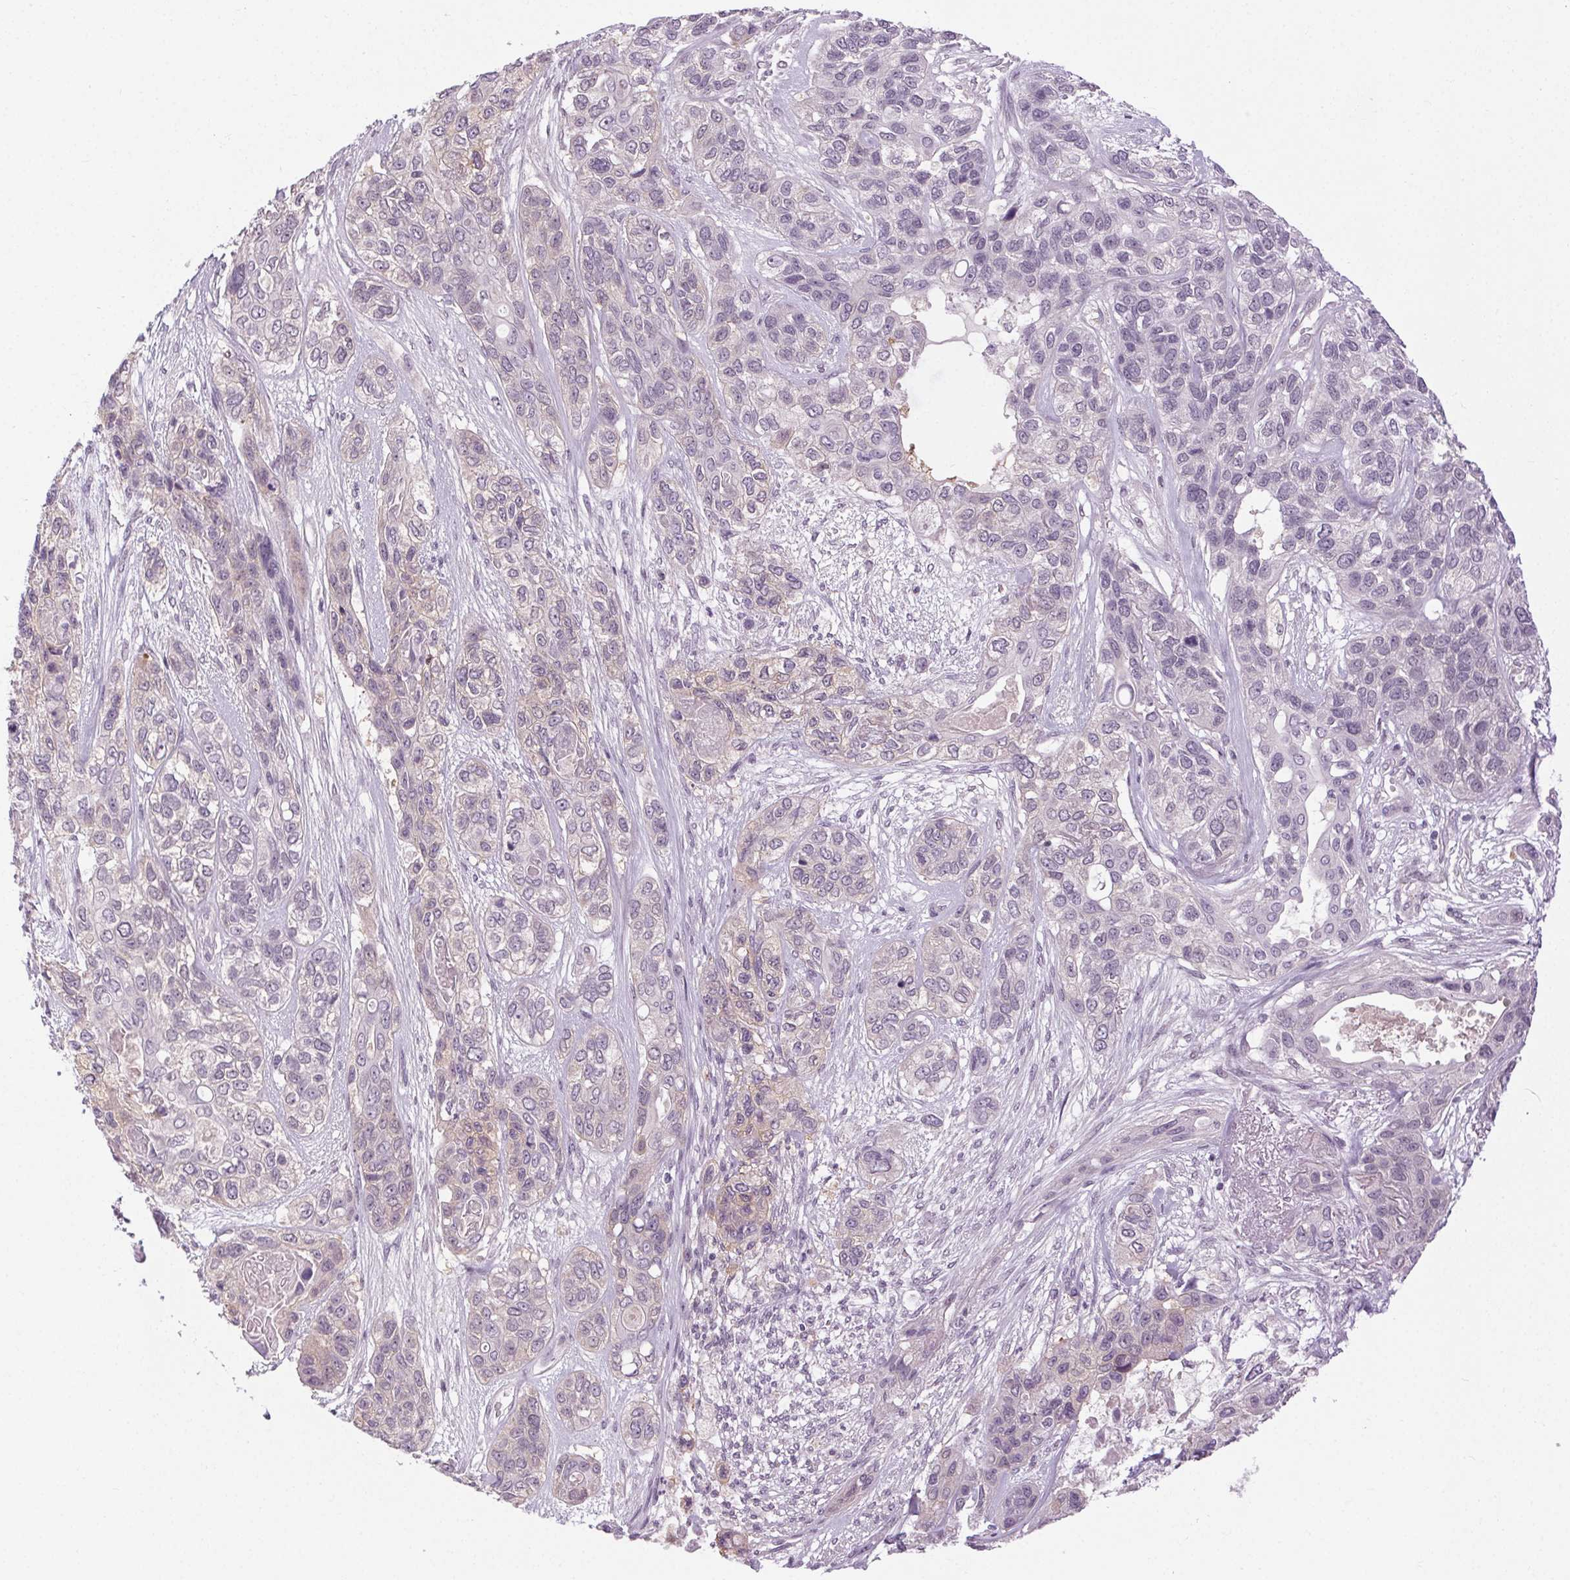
{"staining": {"intensity": "weak", "quantity": "<25%", "location": "cytoplasmic/membranous"}, "tissue": "lung cancer", "cell_type": "Tumor cells", "image_type": "cancer", "snomed": [{"axis": "morphology", "description": "Squamous cell carcinoma, NOS"}, {"axis": "topography", "description": "Lung"}], "caption": "There is no significant positivity in tumor cells of squamous cell carcinoma (lung).", "gene": "FAM168A", "patient": {"sex": "female", "age": 70}}